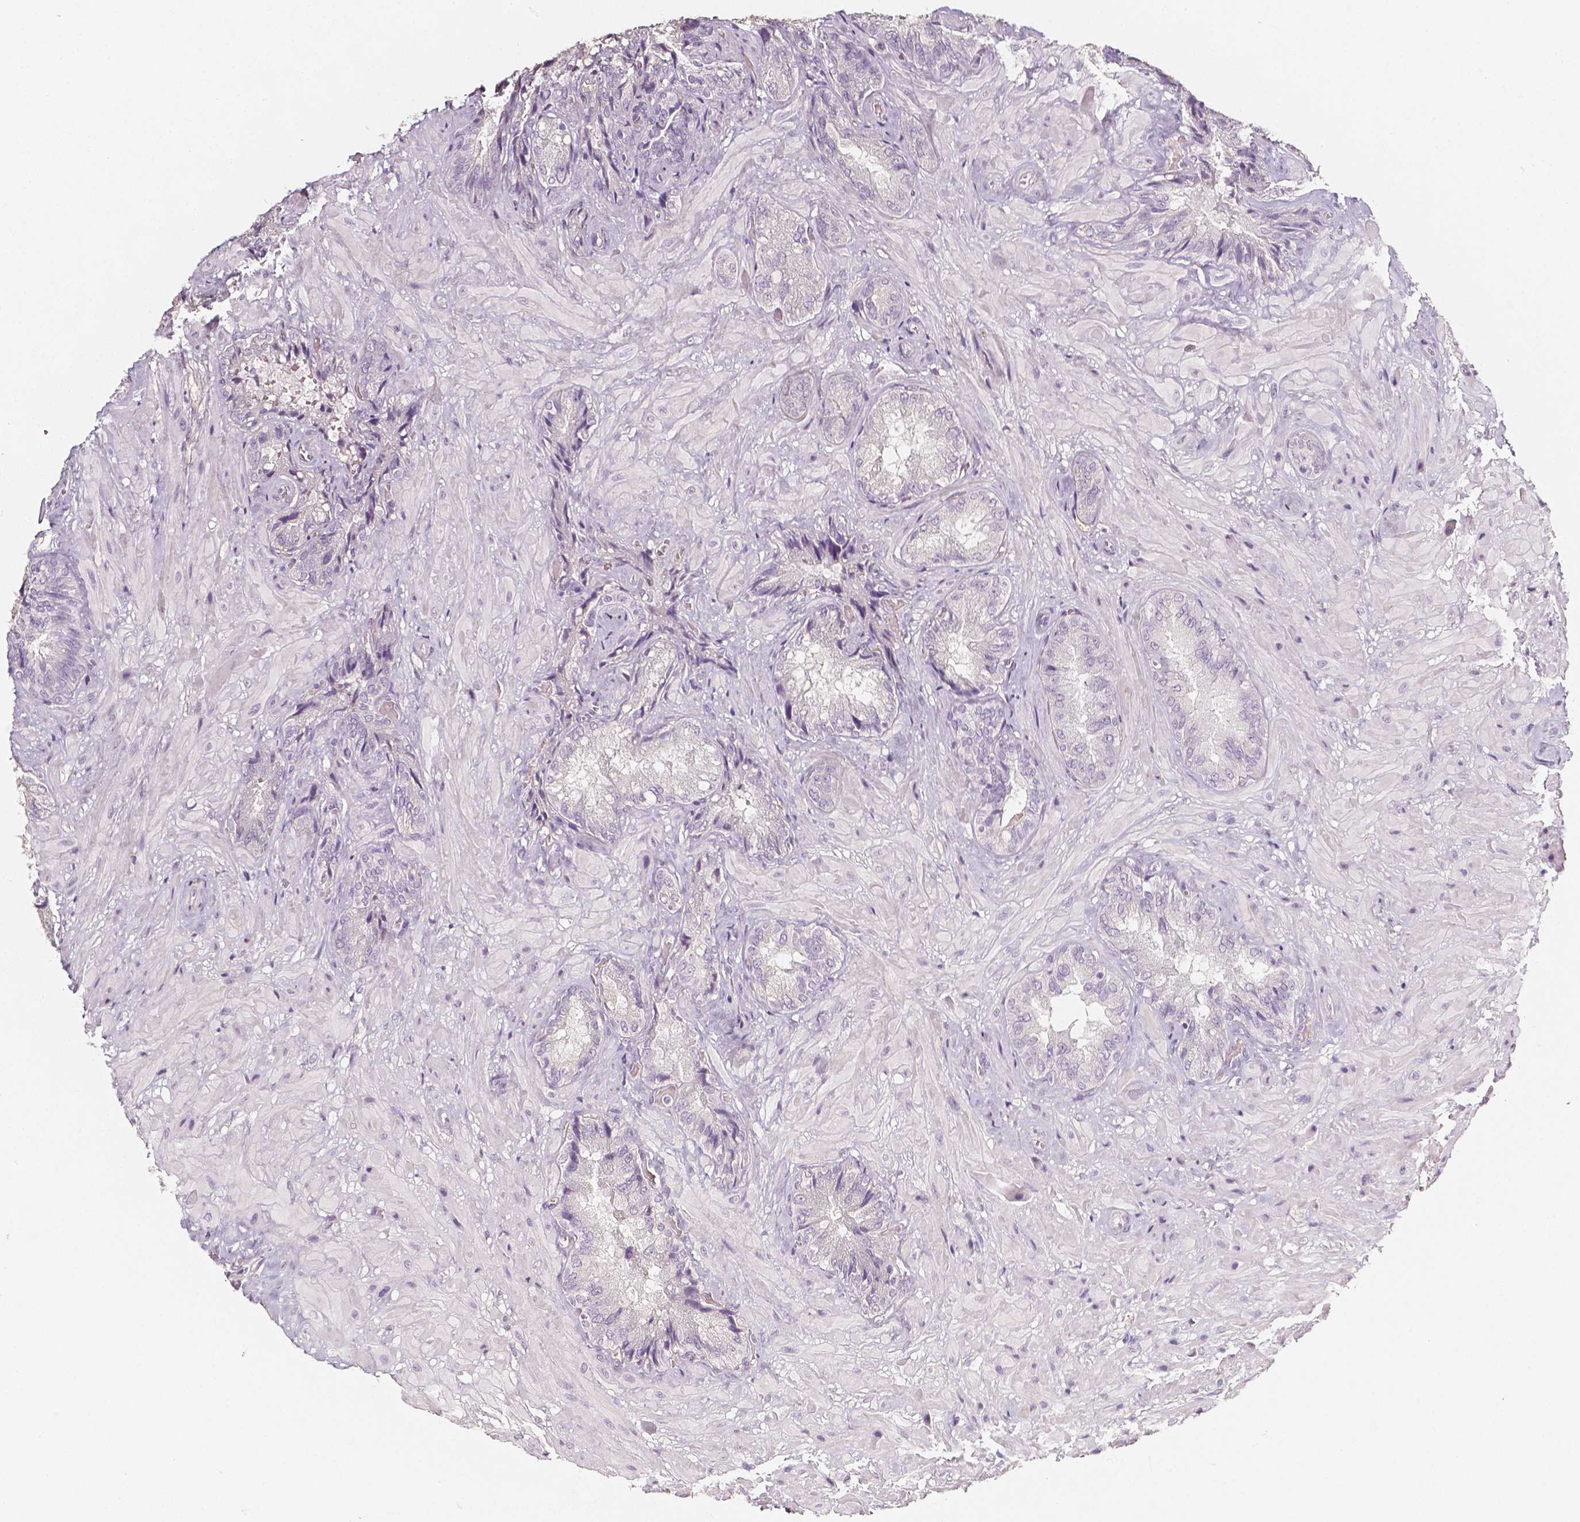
{"staining": {"intensity": "negative", "quantity": "none", "location": "none"}, "tissue": "seminal vesicle", "cell_type": "Glandular cells", "image_type": "normal", "snomed": [{"axis": "morphology", "description": "Normal tissue, NOS"}, {"axis": "topography", "description": "Seminal veicle"}], "caption": "Protein analysis of normal seminal vesicle displays no significant positivity in glandular cells. The staining is performed using DAB (3,3'-diaminobenzidine) brown chromogen with nuclei counter-stained in using hematoxylin.", "gene": "THY1", "patient": {"sex": "male", "age": 57}}